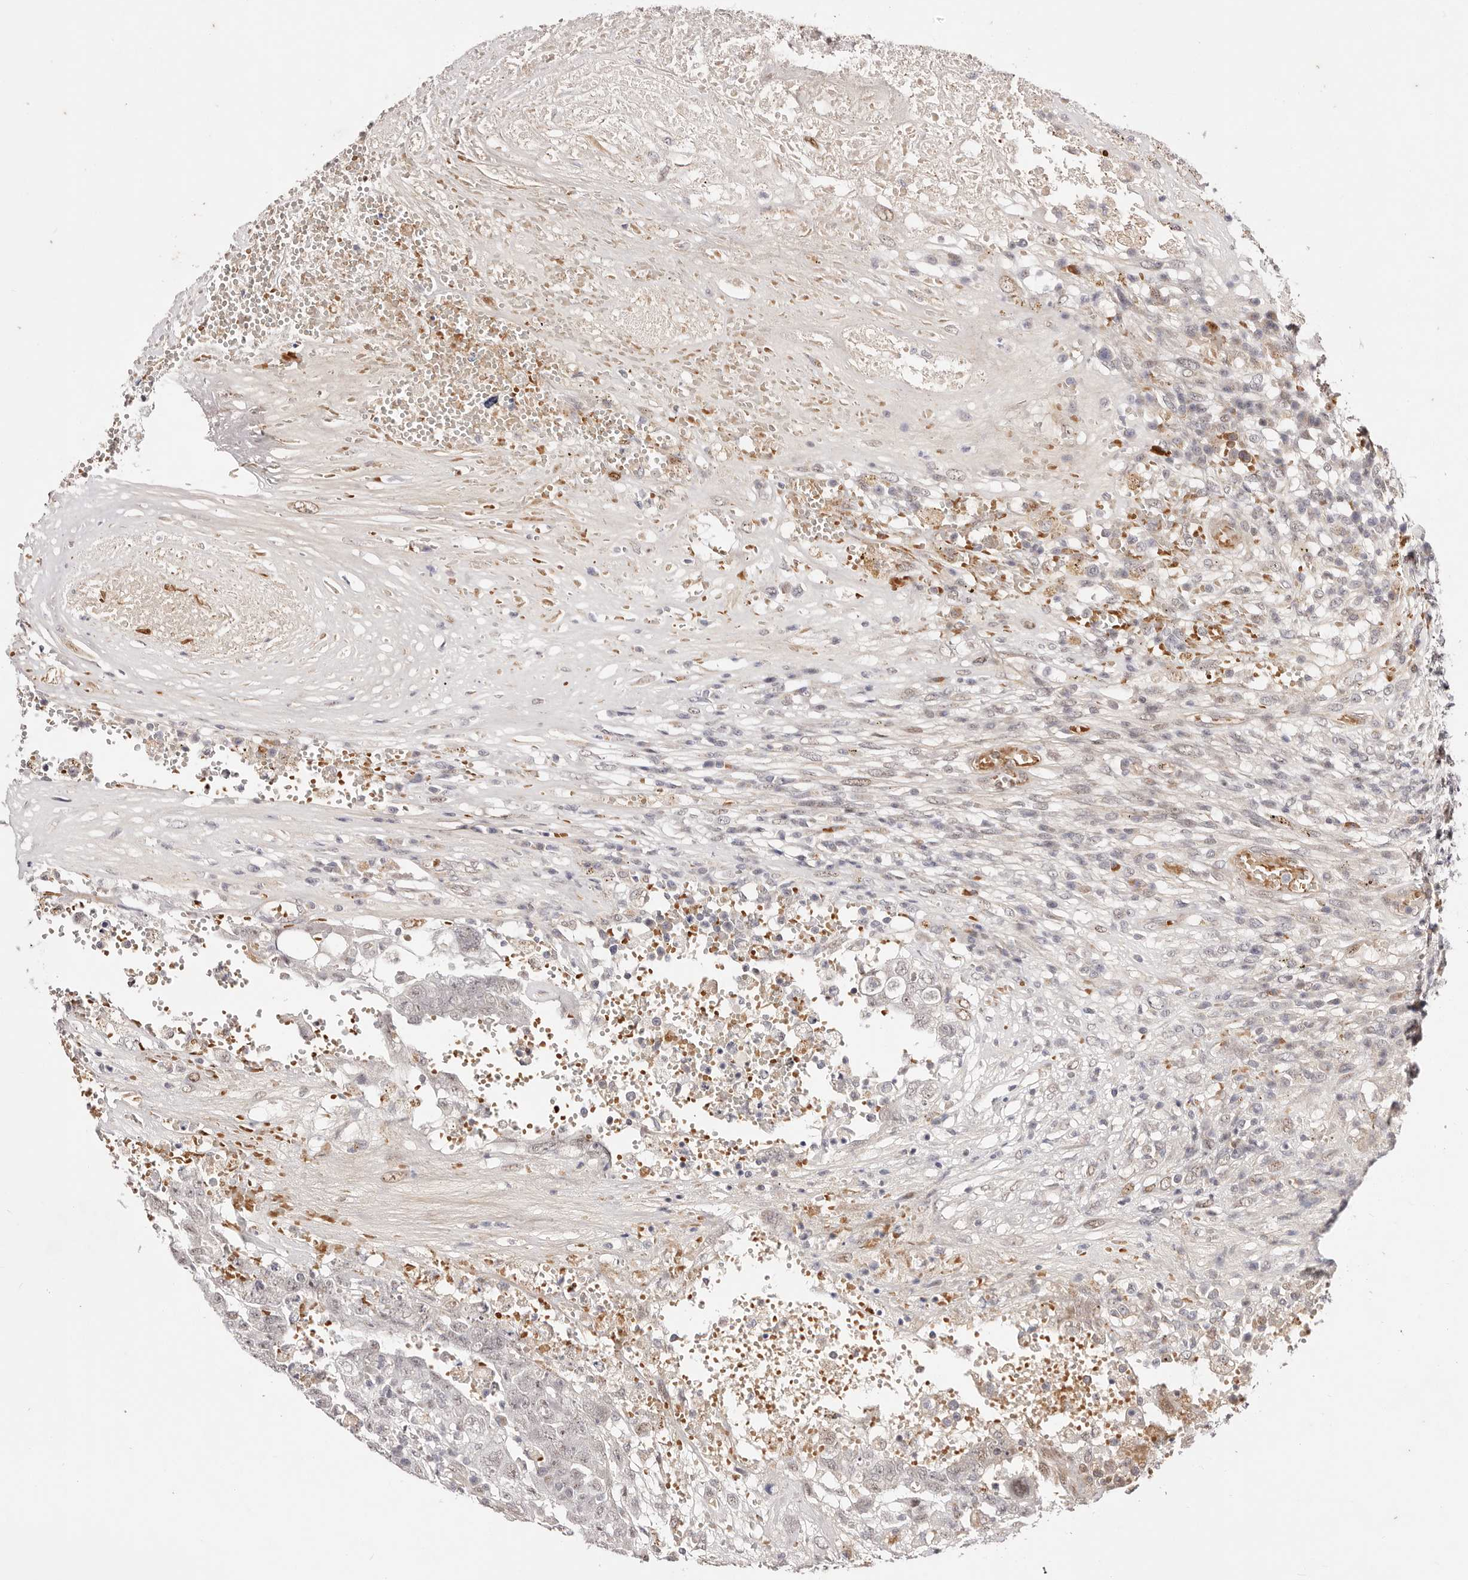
{"staining": {"intensity": "negative", "quantity": "none", "location": "none"}, "tissue": "testis cancer", "cell_type": "Tumor cells", "image_type": "cancer", "snomed": [{"axis": "morphology", "description": "Carcinoma, Embryonal, NOS"}, {"axis": "topography", "description": "Testis"}], "caption": "This is a photomicrograph of IHC staining of testis cancer, which shows no expression in tumor cells. The staining is performed using DAB brown chromogen with nuclei counter-stained in using hematoxylin.", "gene": "WRN", "patient": {"sex": "male", "age": 26}}